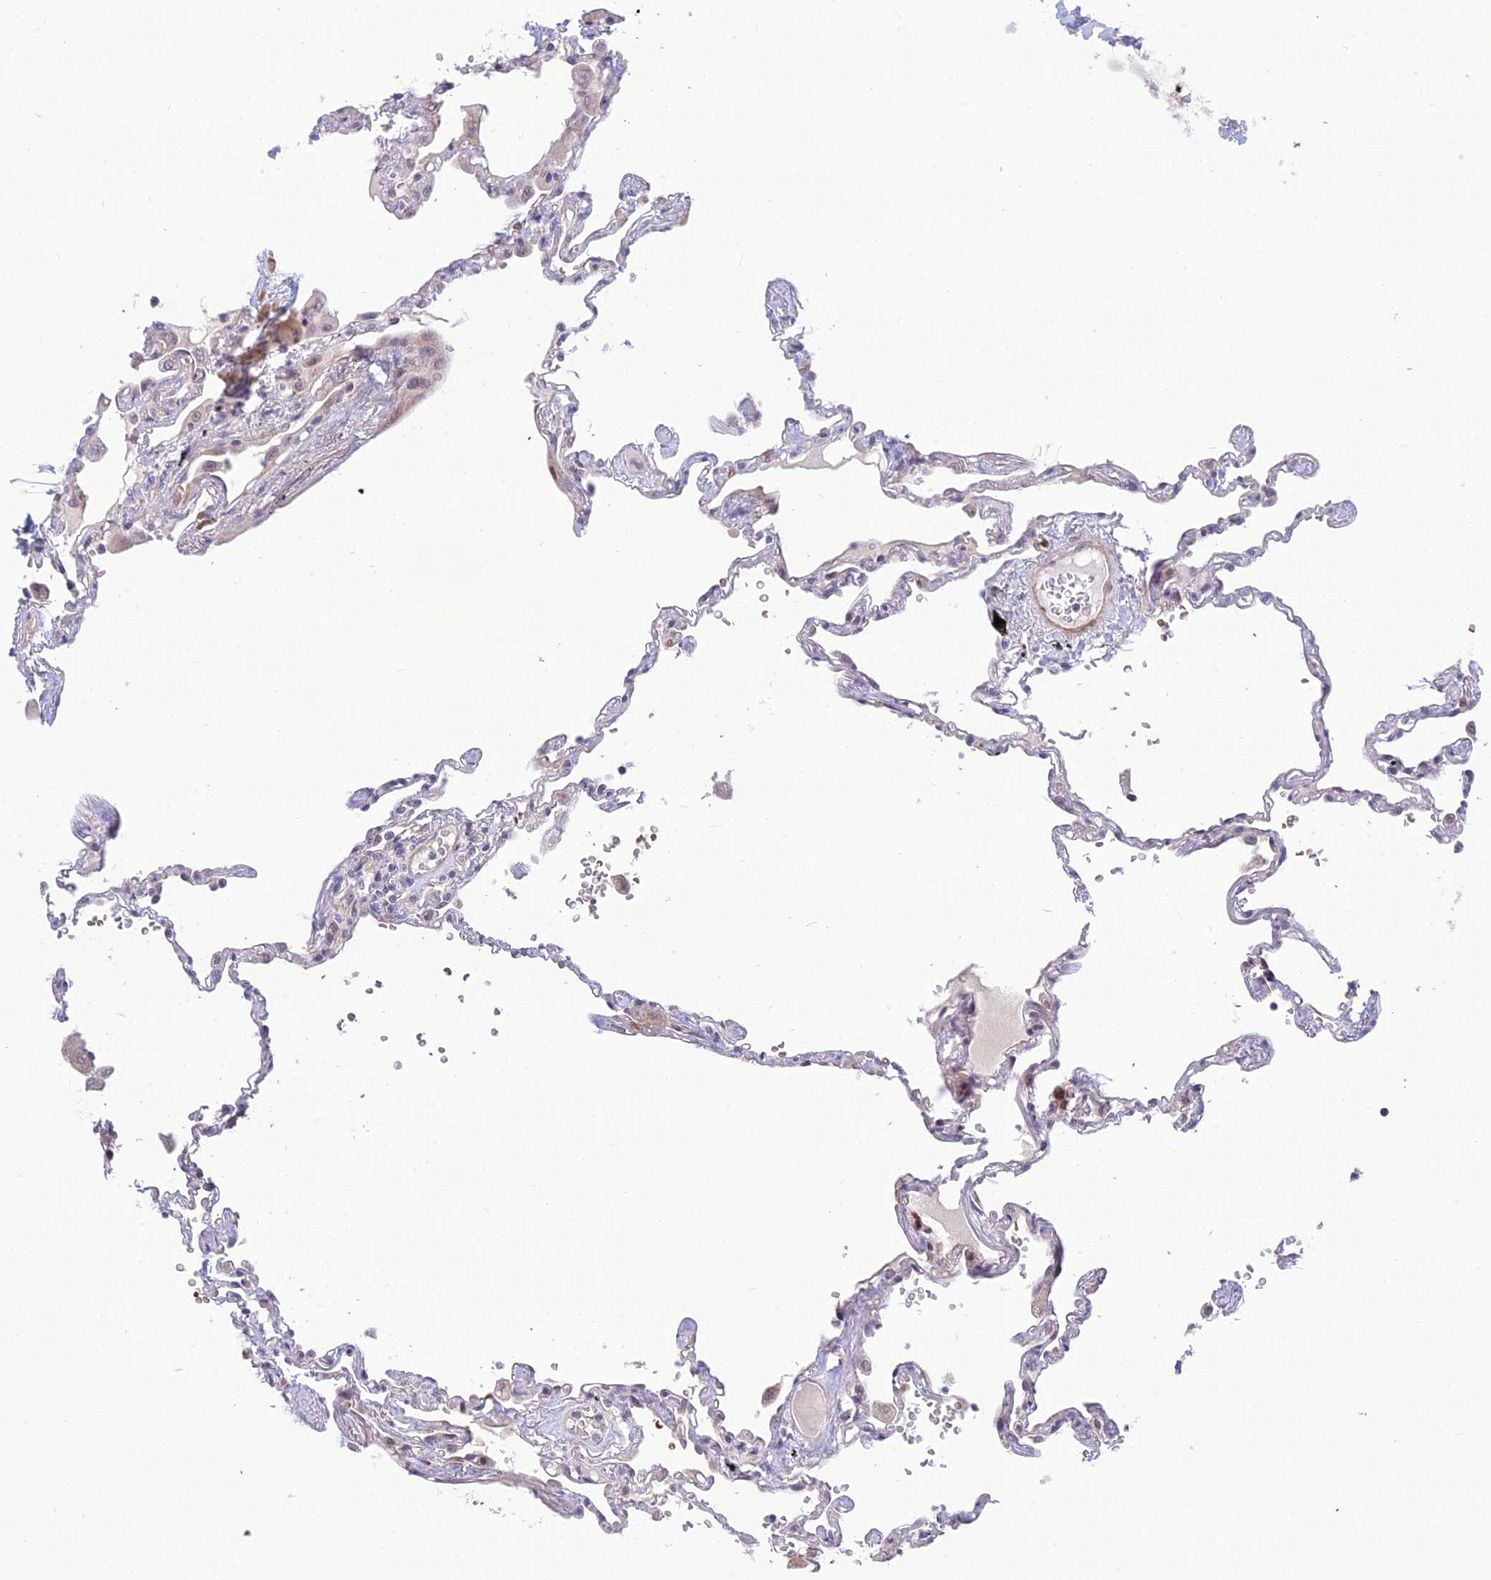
{"staining": {"intensity": "negative", "quantity": "none", "location": "none"}, "tissue": "lung", "cell_type": "Alveolar cells", "image_type": "normal", "snomed": [{"axis": "morphology", "description": "Normal tissue, NOS"}, {"axis": "topography", "description": "Lung"}], "caption": "DAB immunohistochemical staining of normal lung demonstrates no significant positivity in alveolar cells. (DAB immunohistochemistry (IHC) with hematoxylin counter stain).", "gene": "ASPDH", "patient": {"sex": "female", "age": 67}}